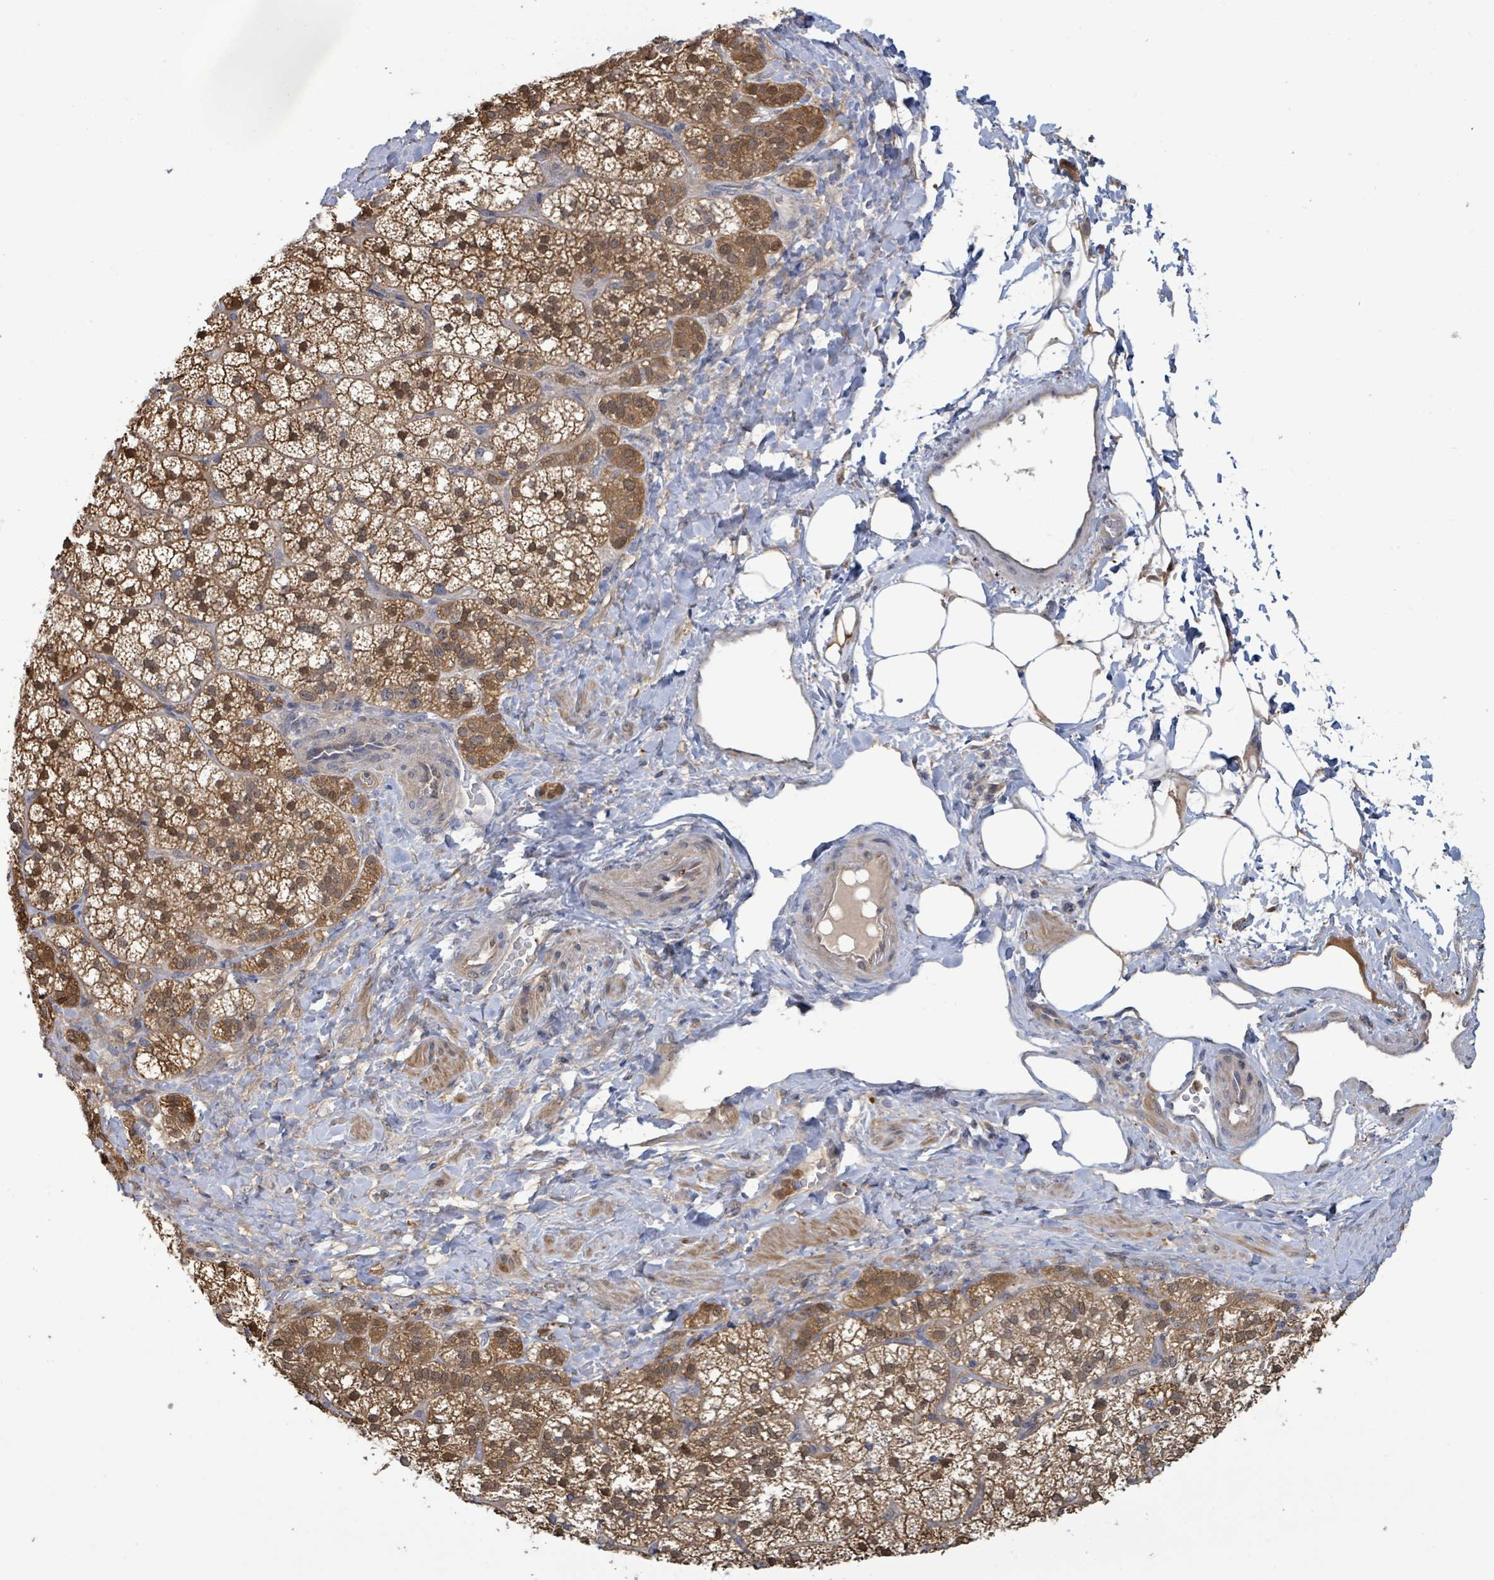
{"staining": {"intensity": "moderate", "quantity": "25%-75%", "location": "cytoplasmic/membranous,nuclear"}, "tissue": "adrenal gland", "cell_type": "Glandular cells", "image_type": "normal", "snomed": [{"axis": "morphology", "description": "Normal tissue, NOS"}, {"axis": "topography", "description": "Adrenal gland"}], "caption": "DAB (3,3'-diaminobenzidine) immunohistochemical staining of normal human adrenal gland displays moderate cytoplasmic/membranous,nuclear protein expression in approximately 25%-75% of glandular cells. (Stains: DAB in brown, nuclei in blue, Microscopy: brightfield microscopy at high magnification).", "gene": "PGAM1", "patient": {"sex": "male", "age": 53}}